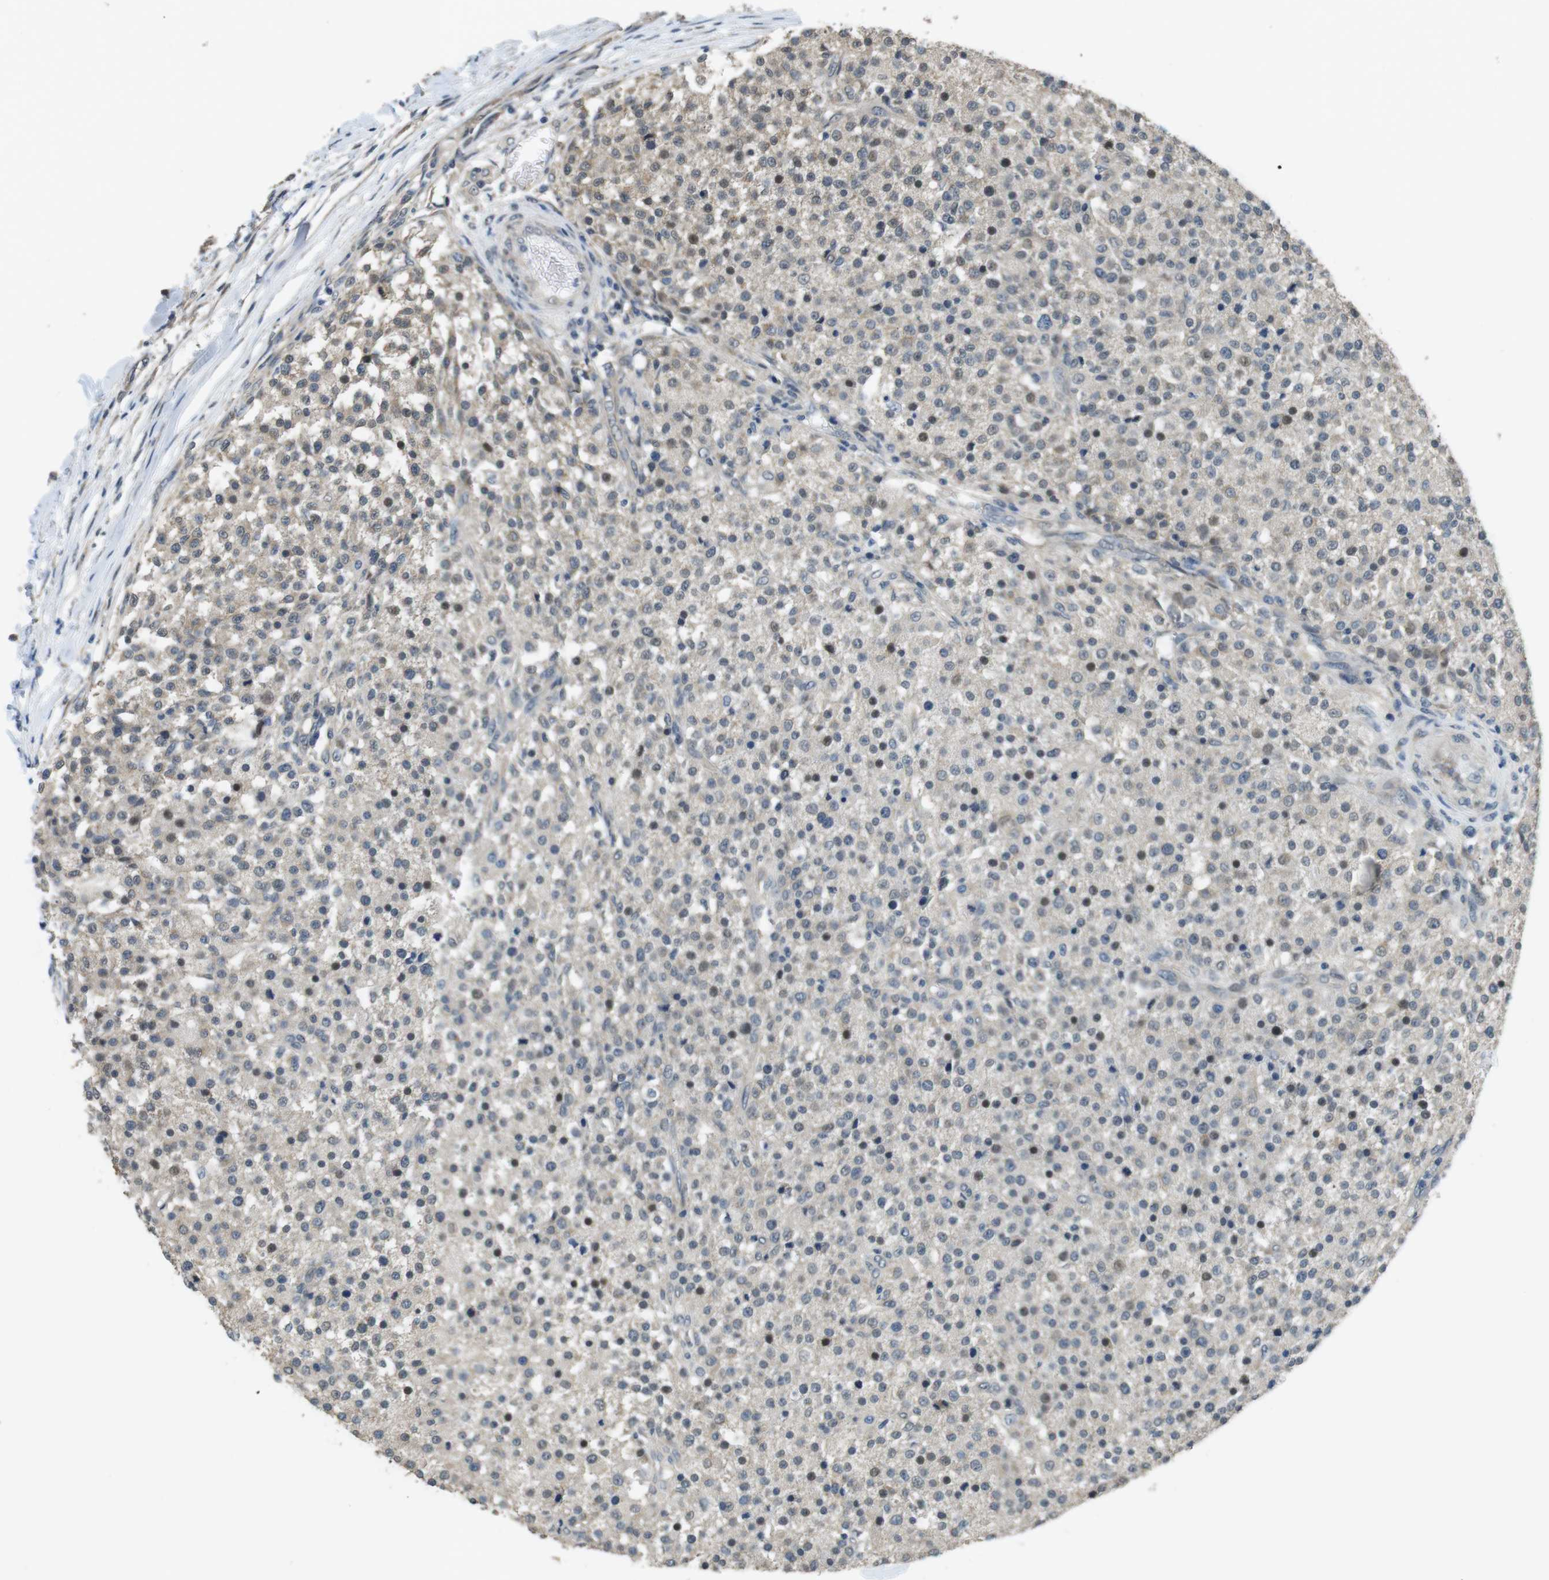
{"staining": {"intensity": "weak", "quantity": "25%-75%", "location": "cytoplasmic/membranous,nuclear"}, "tissue": "testis cancer", "cell_type": "Tumor cells", "image_type": "cancer", "snomed": [{"axis": "morphology", "description": "Seminoma, NOS"}, {"axis": "topography", "description": "Testis"}], "caption": "A micrograph showing weak cytoplasmic/membranous and nuclear staining in about 25%-75% of tumor cells in testis seminoma, as visualized by brown immunohistochemical staining.", "gene": "CLDN7", "patient": {"sex": "male", "age": 59}}